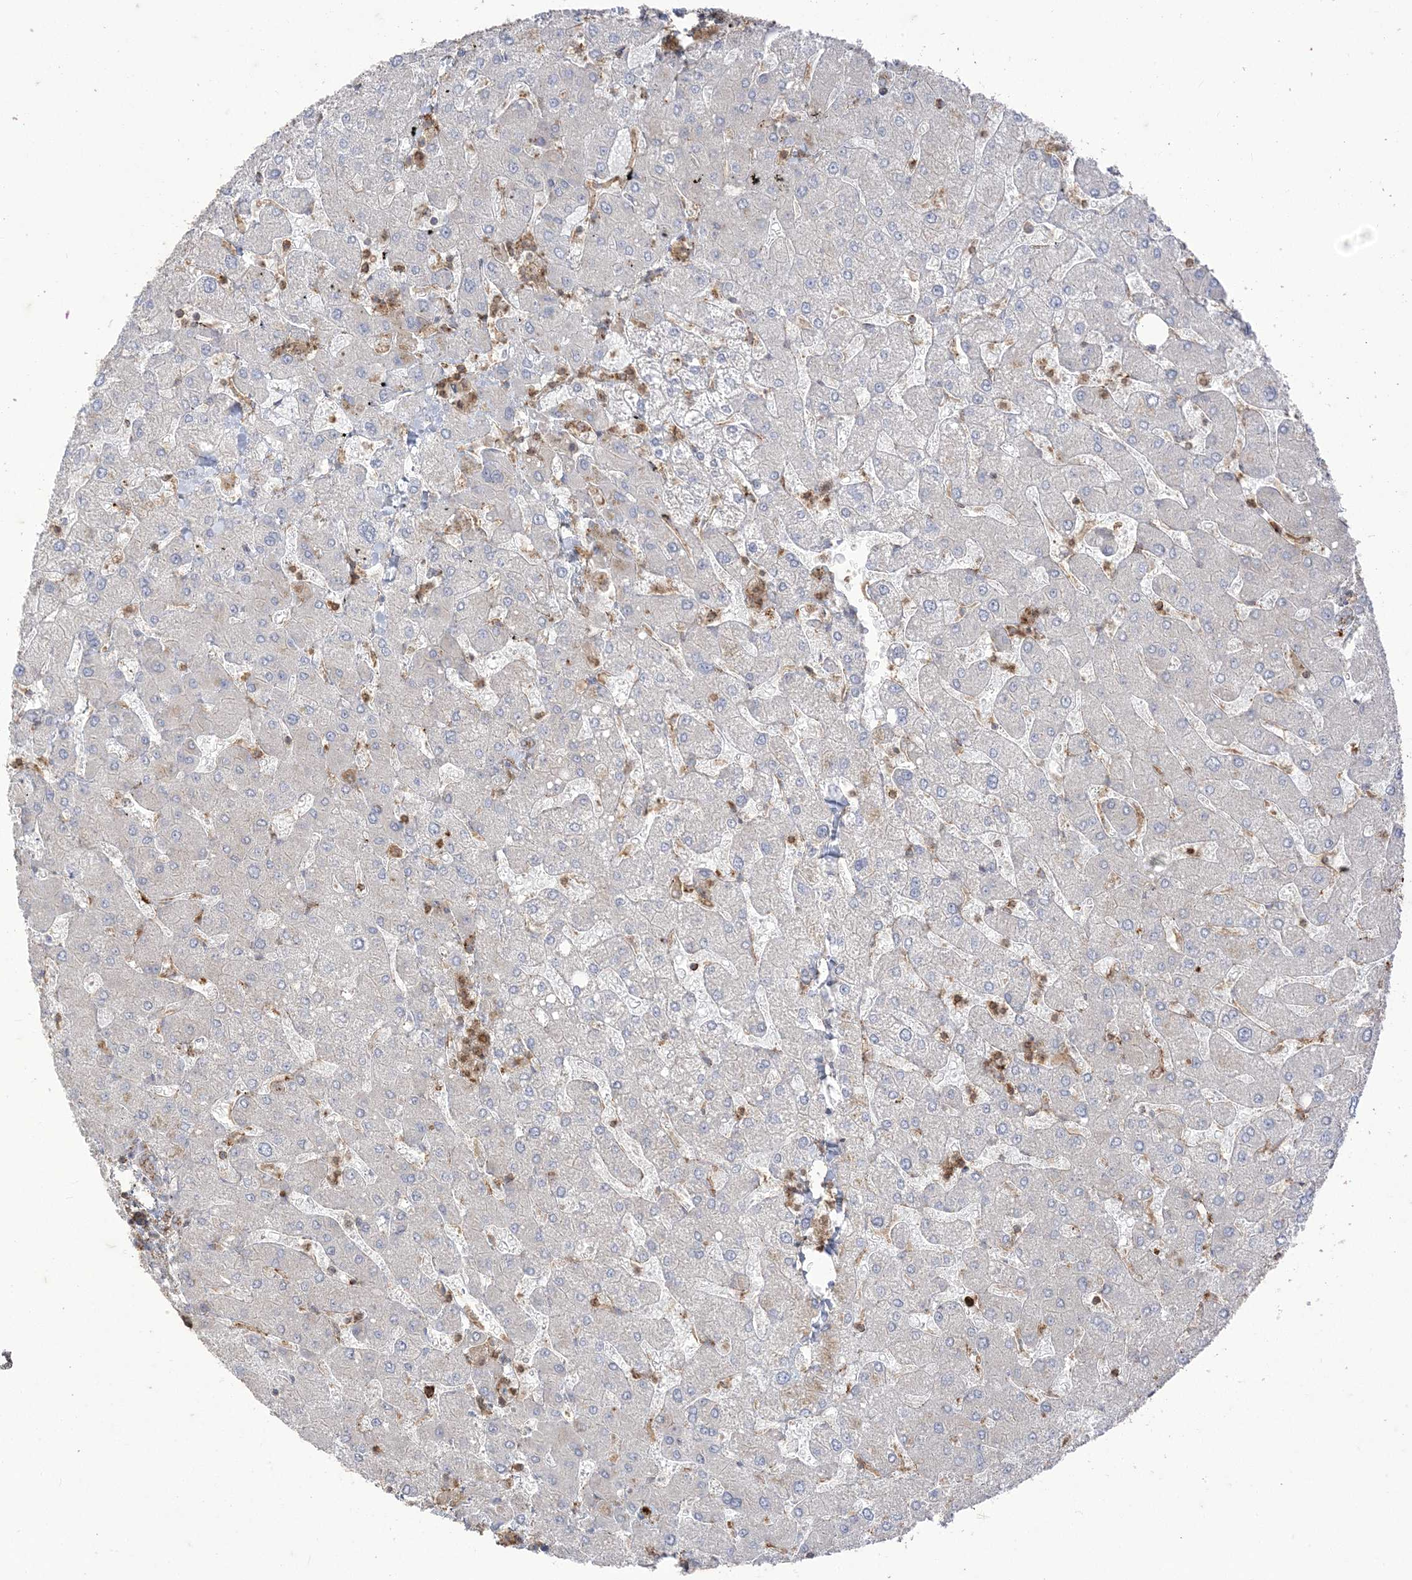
{"staining": {"intensity": "strong", "quantity": ">75%", "location": "cytoplasmic/membranous"}, "tissue": "liver", "cell_type": "Cholangiocytes", "image_type": "normal", "snomed": [{"axis": "morphology", "description": "Normal tissue, NOS"}, {"axis": "topography", "description": "Liver"}], "caption": "Liver stained with a brown dye shows strong cytoplasmic/membranous positive positivity in approximately >75% of cholangiocytes.", "gene": "DERL3", "patient": {"sex": "male", "age": 55}}